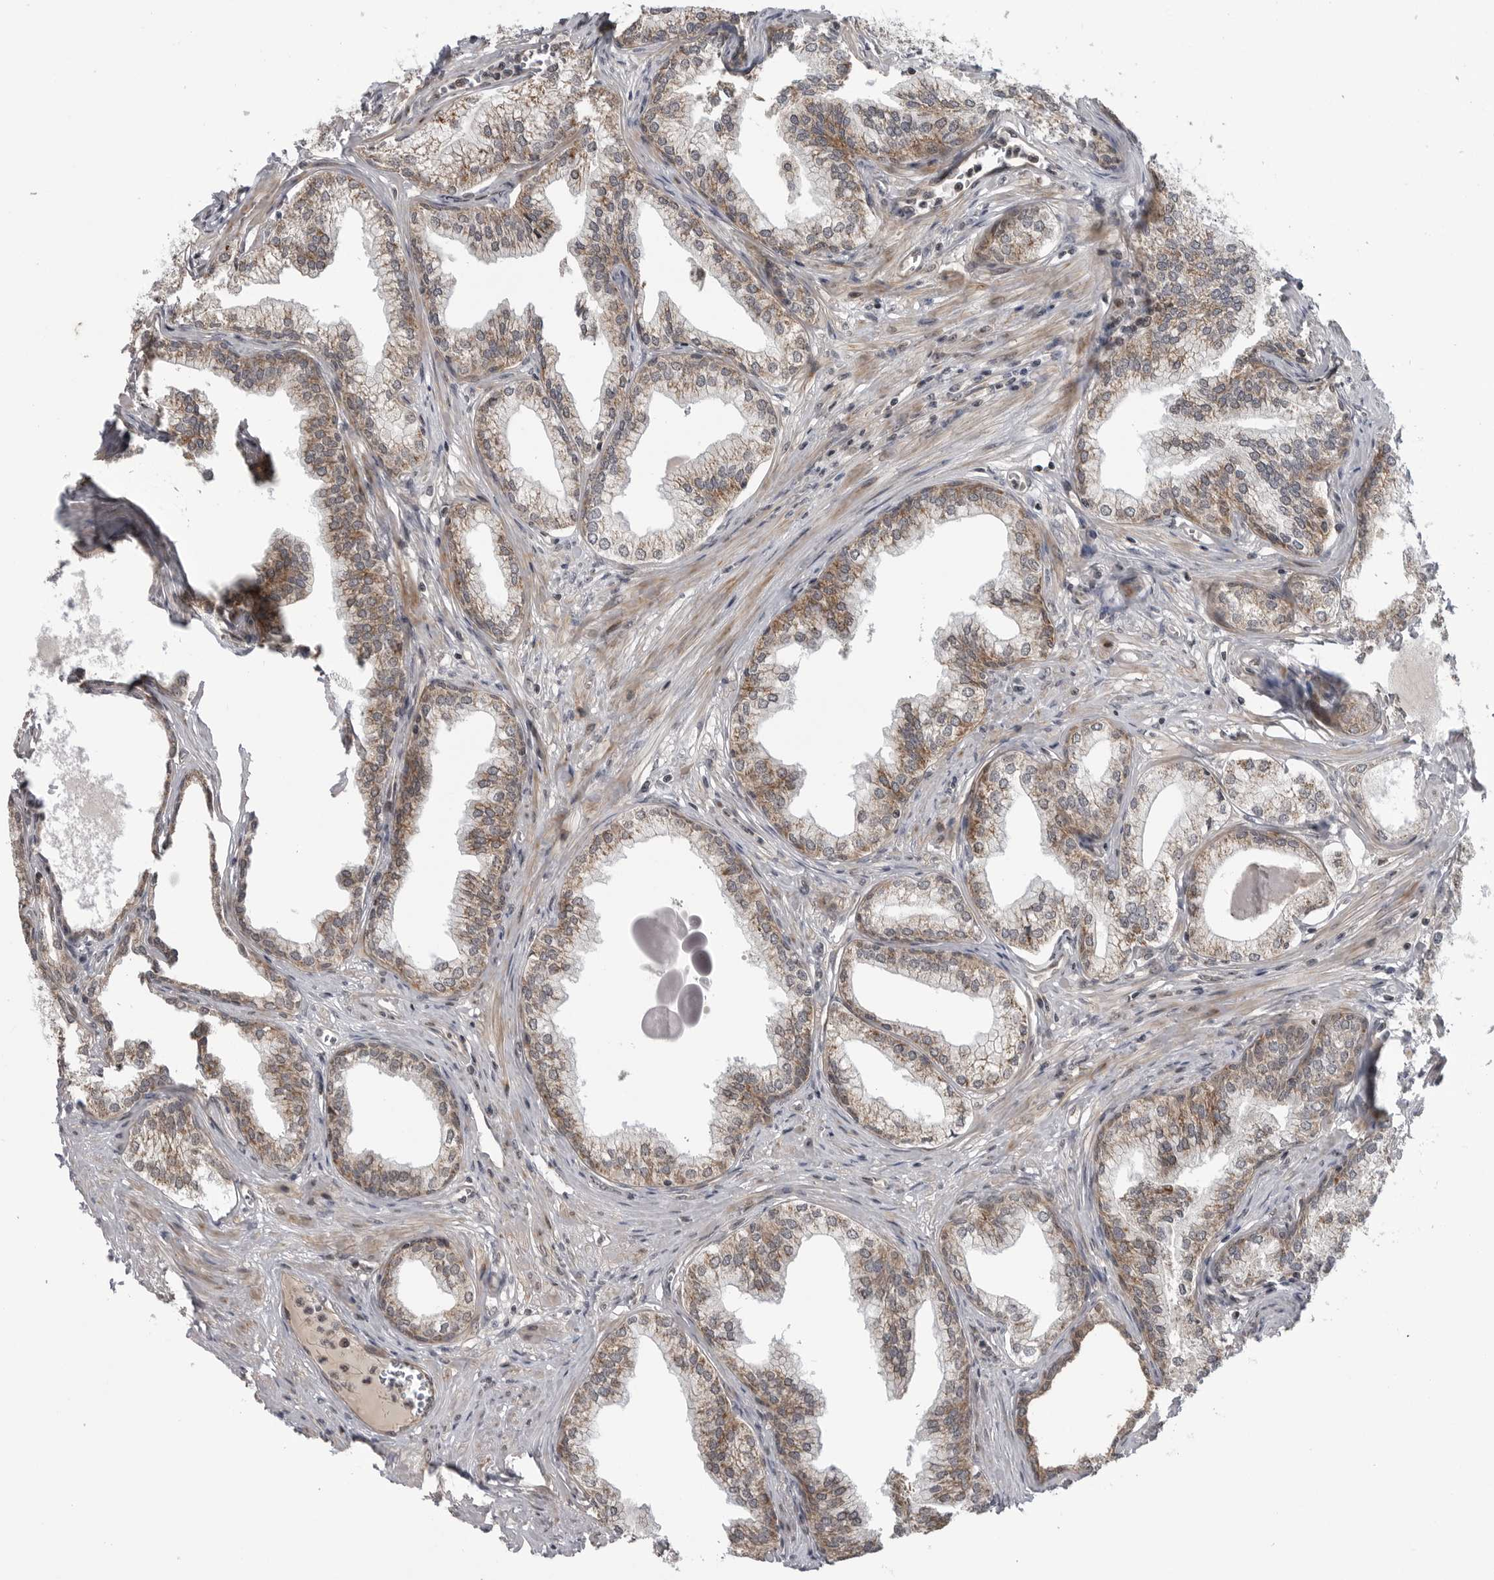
{"staining": {"intensity": "moderate", "quantity": ">75%", "location": "cytoplasmic/membranous"}, "tissue": "prostate", "cell_type": "Glandular cells", "image_type": "normal", "snomed": [{"axis": "morphology", "description": "Normal tissue, NOS"}, {"axis": "morphology", "description": "Urothelial carcinoma, Low grade"}, {"axis": "topography", "description": "Urinary bladder"}, {"axis": "topography", "description": "Prostate"}], "caption": "The micrograph displays staining of normal prostate, revealing moderate cytoplasmic/membranous protein positivity (brown color) within glandular cells. (Brightfield microscopy of DAB IHC at high magnification).", "gene": "FAAP100", "patient": {"sex": "male", "age": 60}}